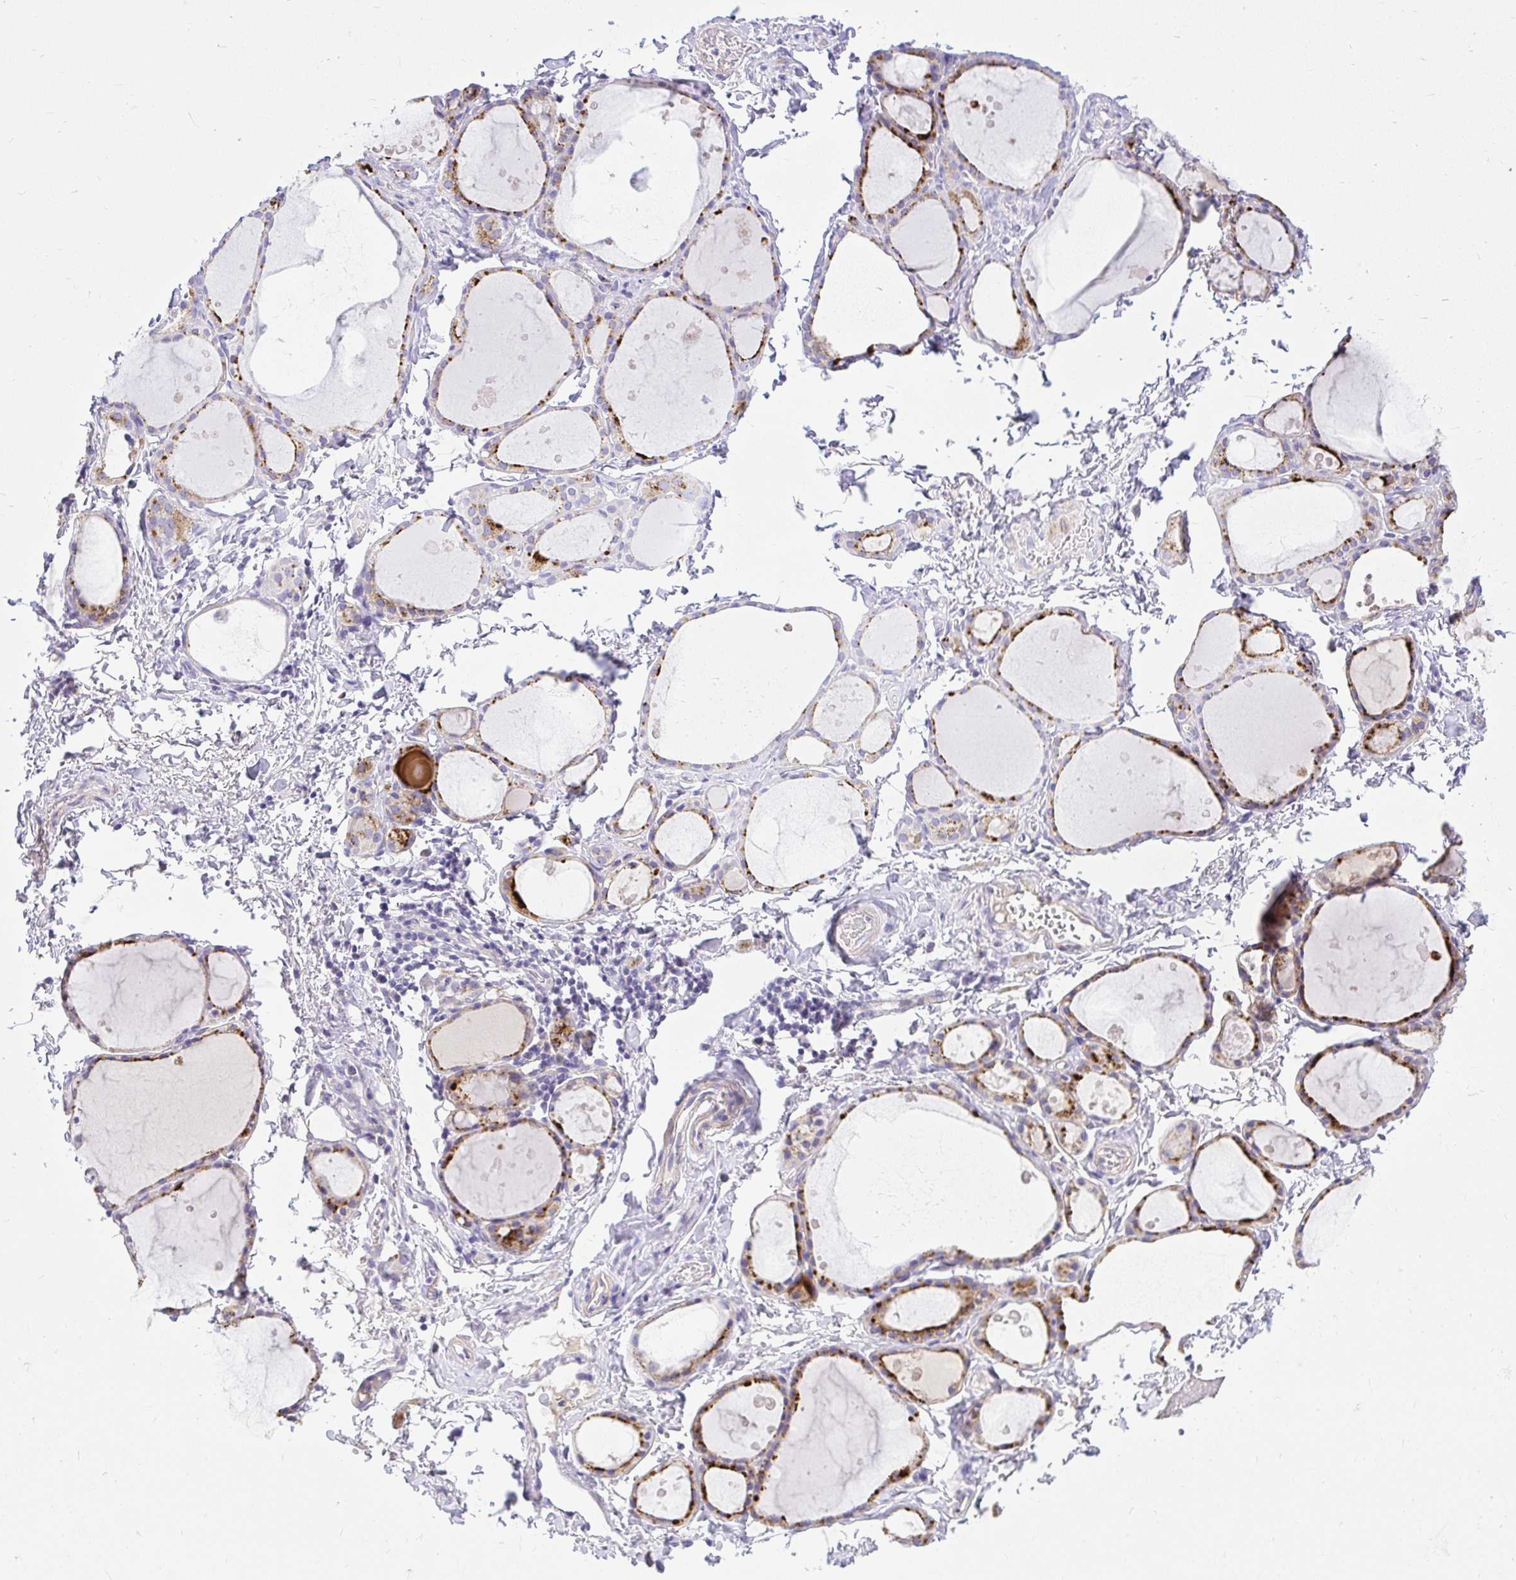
{"staining": {"intensity": "moderate", "quantity": ">75%", "location": "cytoplasmic/membranous"}, "tissue": "thyroid gland", "cell_type": "Glandular cells", "image_type": "normal", "snomed": [{"axis": "morphology", "description": "Normal tissue, NOS"}, {"axis": "topography", "description": "Thyroid gland"}], "caption": "DAB immunohistochemical staining of benign human thyroid gland shows moderate cytoplasmic/membranous protein staining in approximately >75% of glandular cells. The staining was performed using DAB (3,3'-diaminobenzidine), with brown indicating positive protein expression. Nuclei are stained blue with hematoxylin.", "gene": "PKN3", "patient": {"sex": "male", "age": 68}}